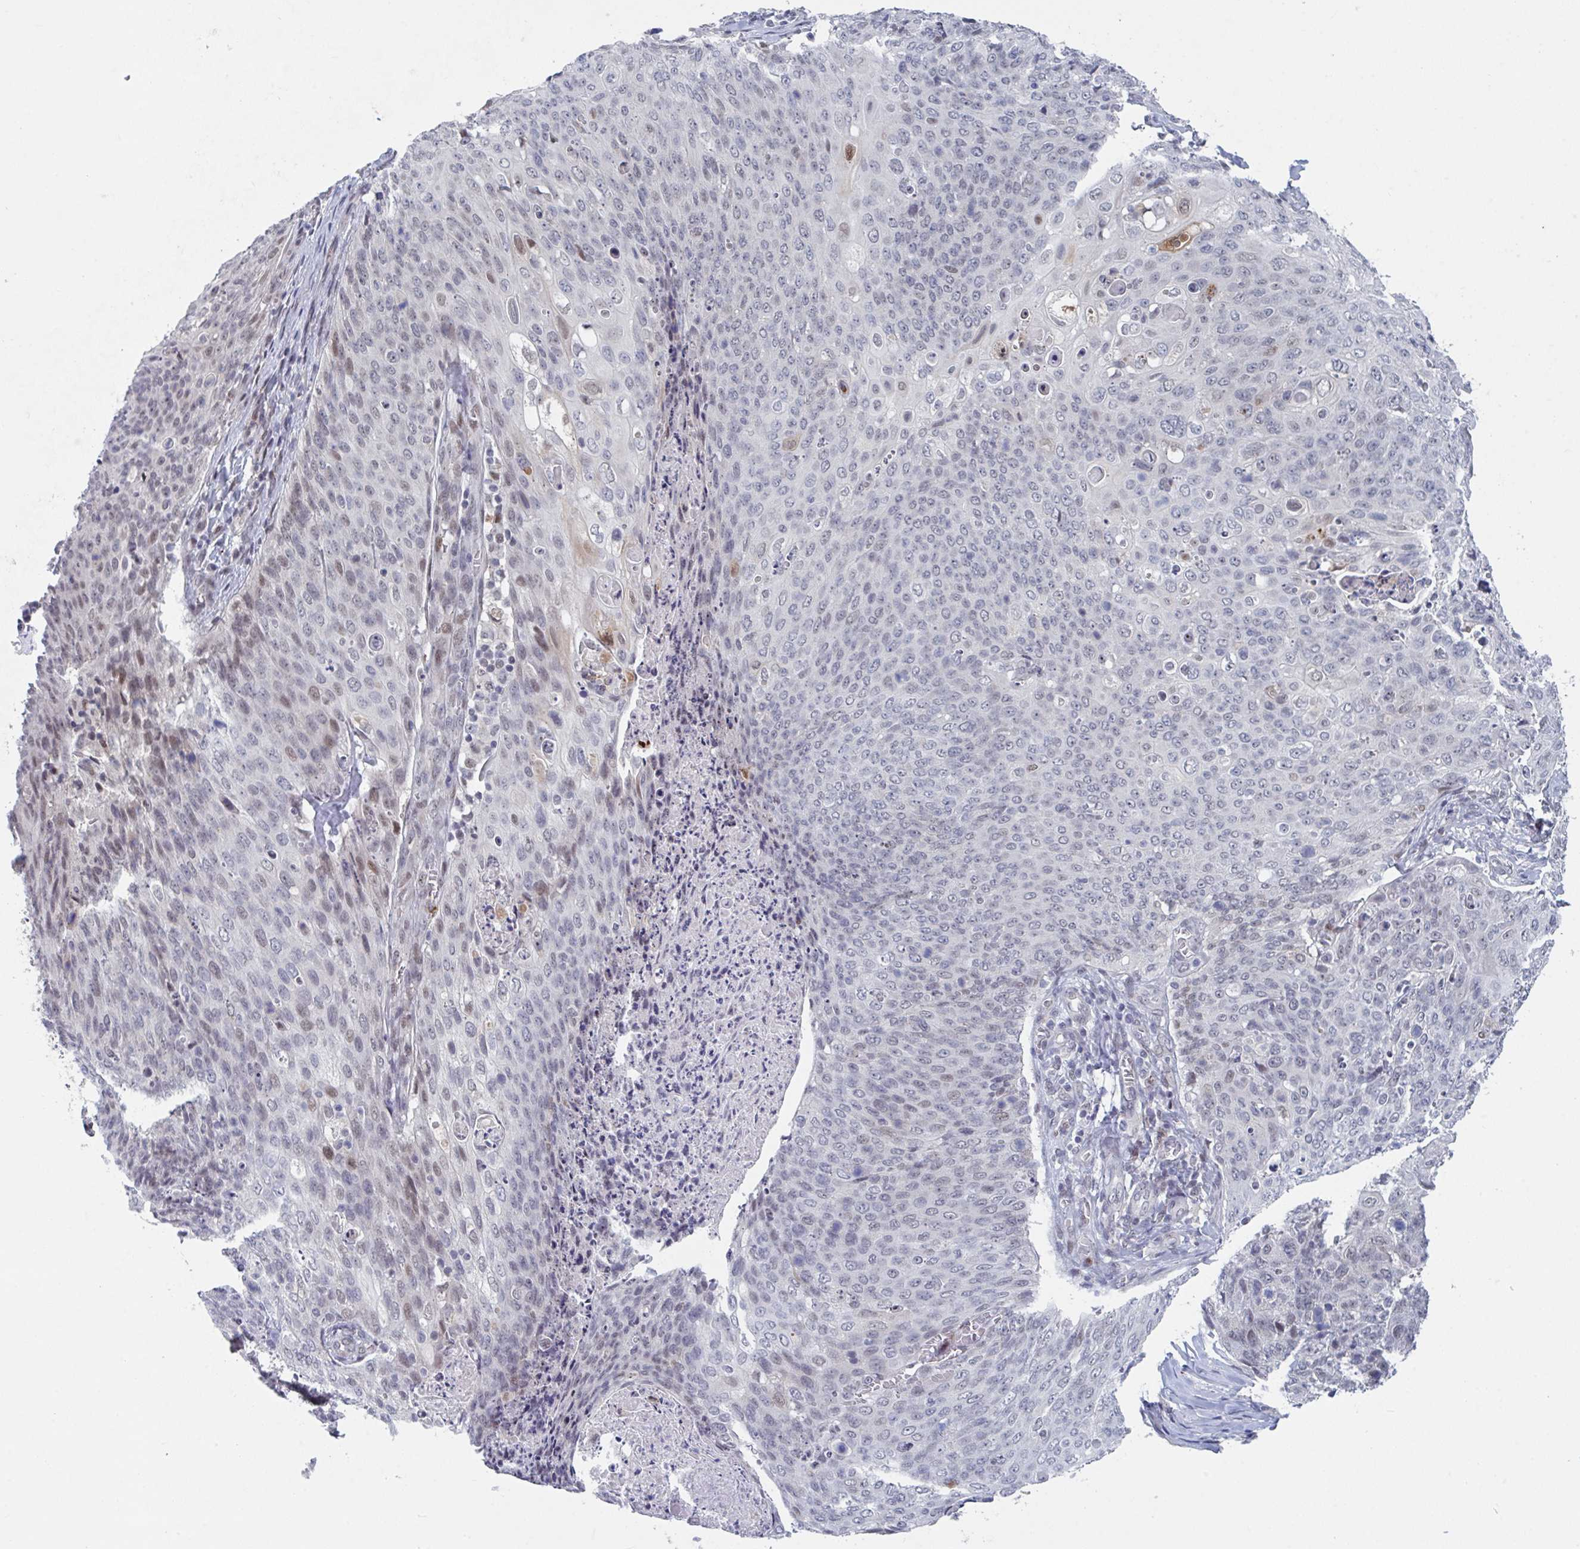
{"staining": {"intensity": "moderate", "quantity": "<25%", "location": "nuclear"}, "tissue": "skin cancer", "cell_type": "Tumor cells", "image_type": "cancer", "snomed": [{"axis": "morphology", "description": "Squamous cell carcinoma, NOS"}, {"axis": "topography", "description": "Skin"}, {"axis": "topography", "description": "Vulva"}], "caption": "Immunohistochemistry (DAB) staining of skin squamous cell carcinoma shows moderate nuclear protein expression in approximately <25% of tumor cells. The staining is performed using DAB (3,3'-diaminobenzidine) brown chromogen to label protein expression. The nuclei are counter-stained blue using hematoxylin.", "gene": "RNF212", "patient": {"sex": "female", "age": 85}}